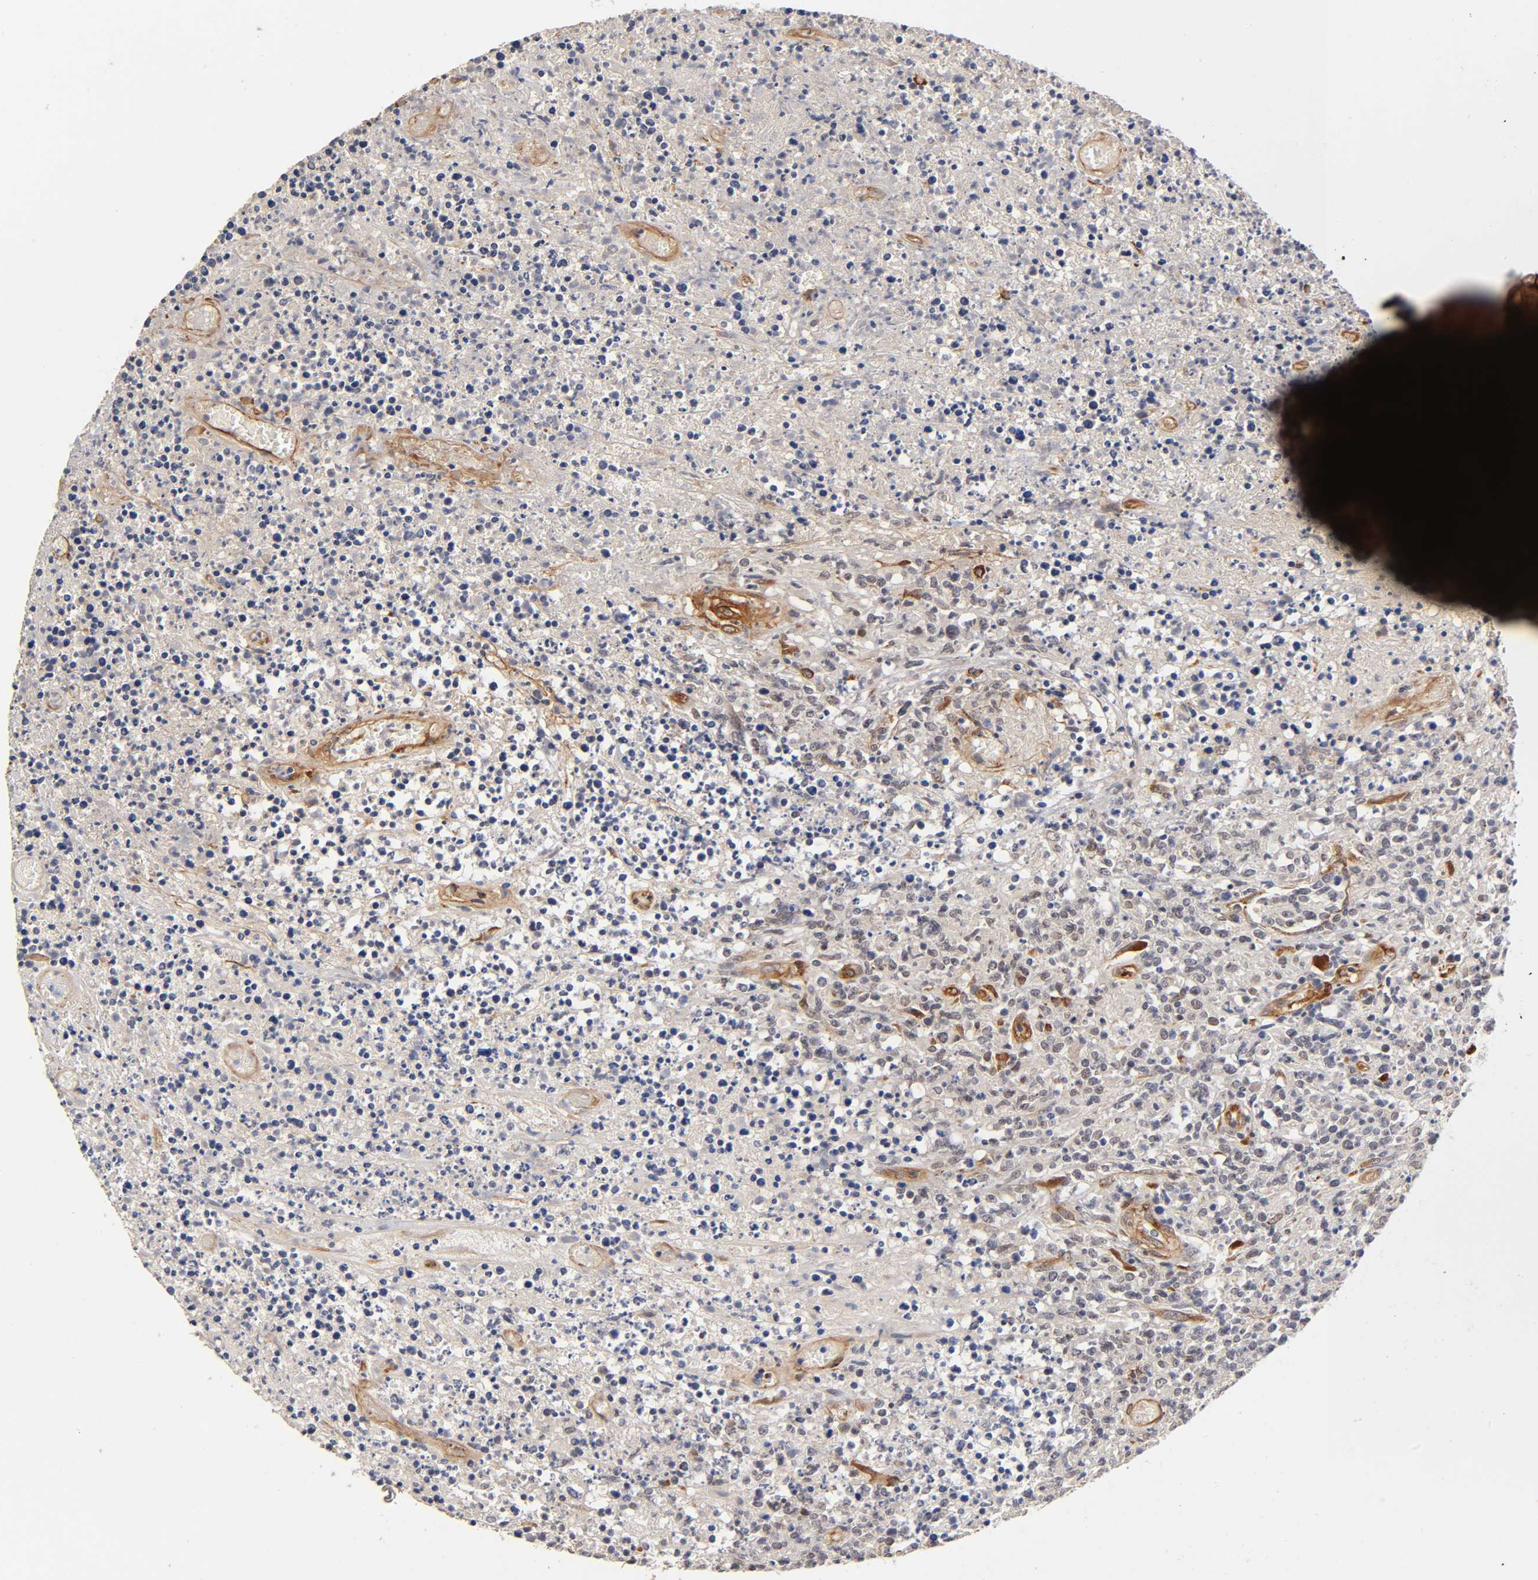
{"staining": {"intensity": "negative", "quantity": "none", "location": "none"}, "tissue": "lymphoma", "cell_type": "Tumor cells", "image_type": "cancer", "snomed": [{"axis": "morphology", "description": "Malignant lymphoma, non-Hodgkin's type, High grade"}, {"axis": "topography", "description": "Lymph node"}], "caption": "A histopathology image of human lymphoma is negative for staining in tumor cells.", "gene": "LAMB1", "patient": {"sex": "female", "age": 84}}